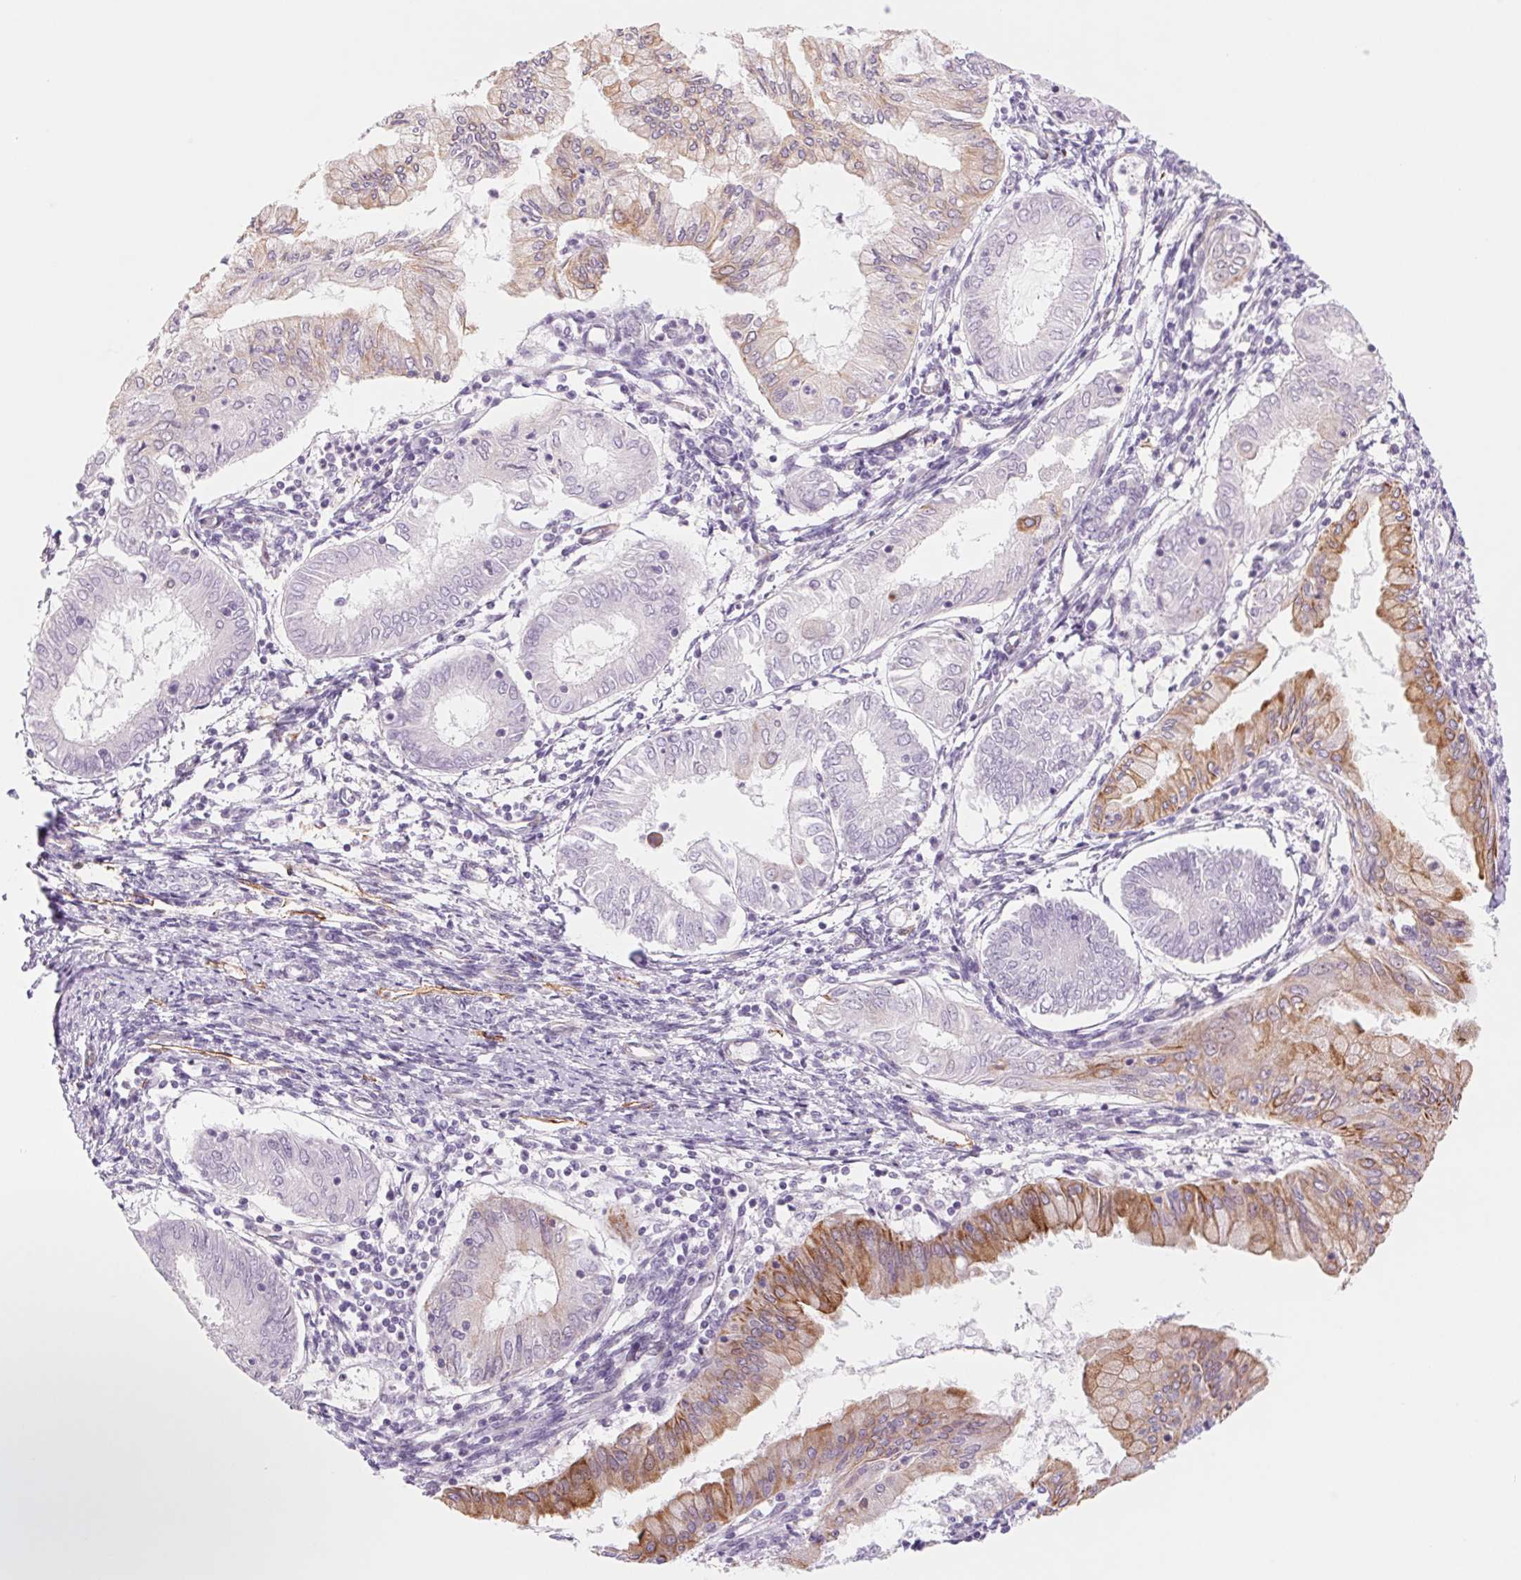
{"staining": {"intensity": "moderate", "quantity": "<25%", "location": "cytoplasmic/membranous"}, "tissue": "endometrial cancer", "cell_type": "Tumor cells", "image_type": "cancer", "snomed": [{"axis": "morphology", "description": "Adenocarcinoma, NOS"}, {"axis": "topography", "description": "Endometrium"}], "caption": "Moderate cytoplasmic/membranous expression for a protein is present in approximately <25% of tumor cells of adenocarcinoma (endometrial) using immunohistochemistry.", "gene": "MS4A13", "patient": {"sex": "female", "age": 68}}